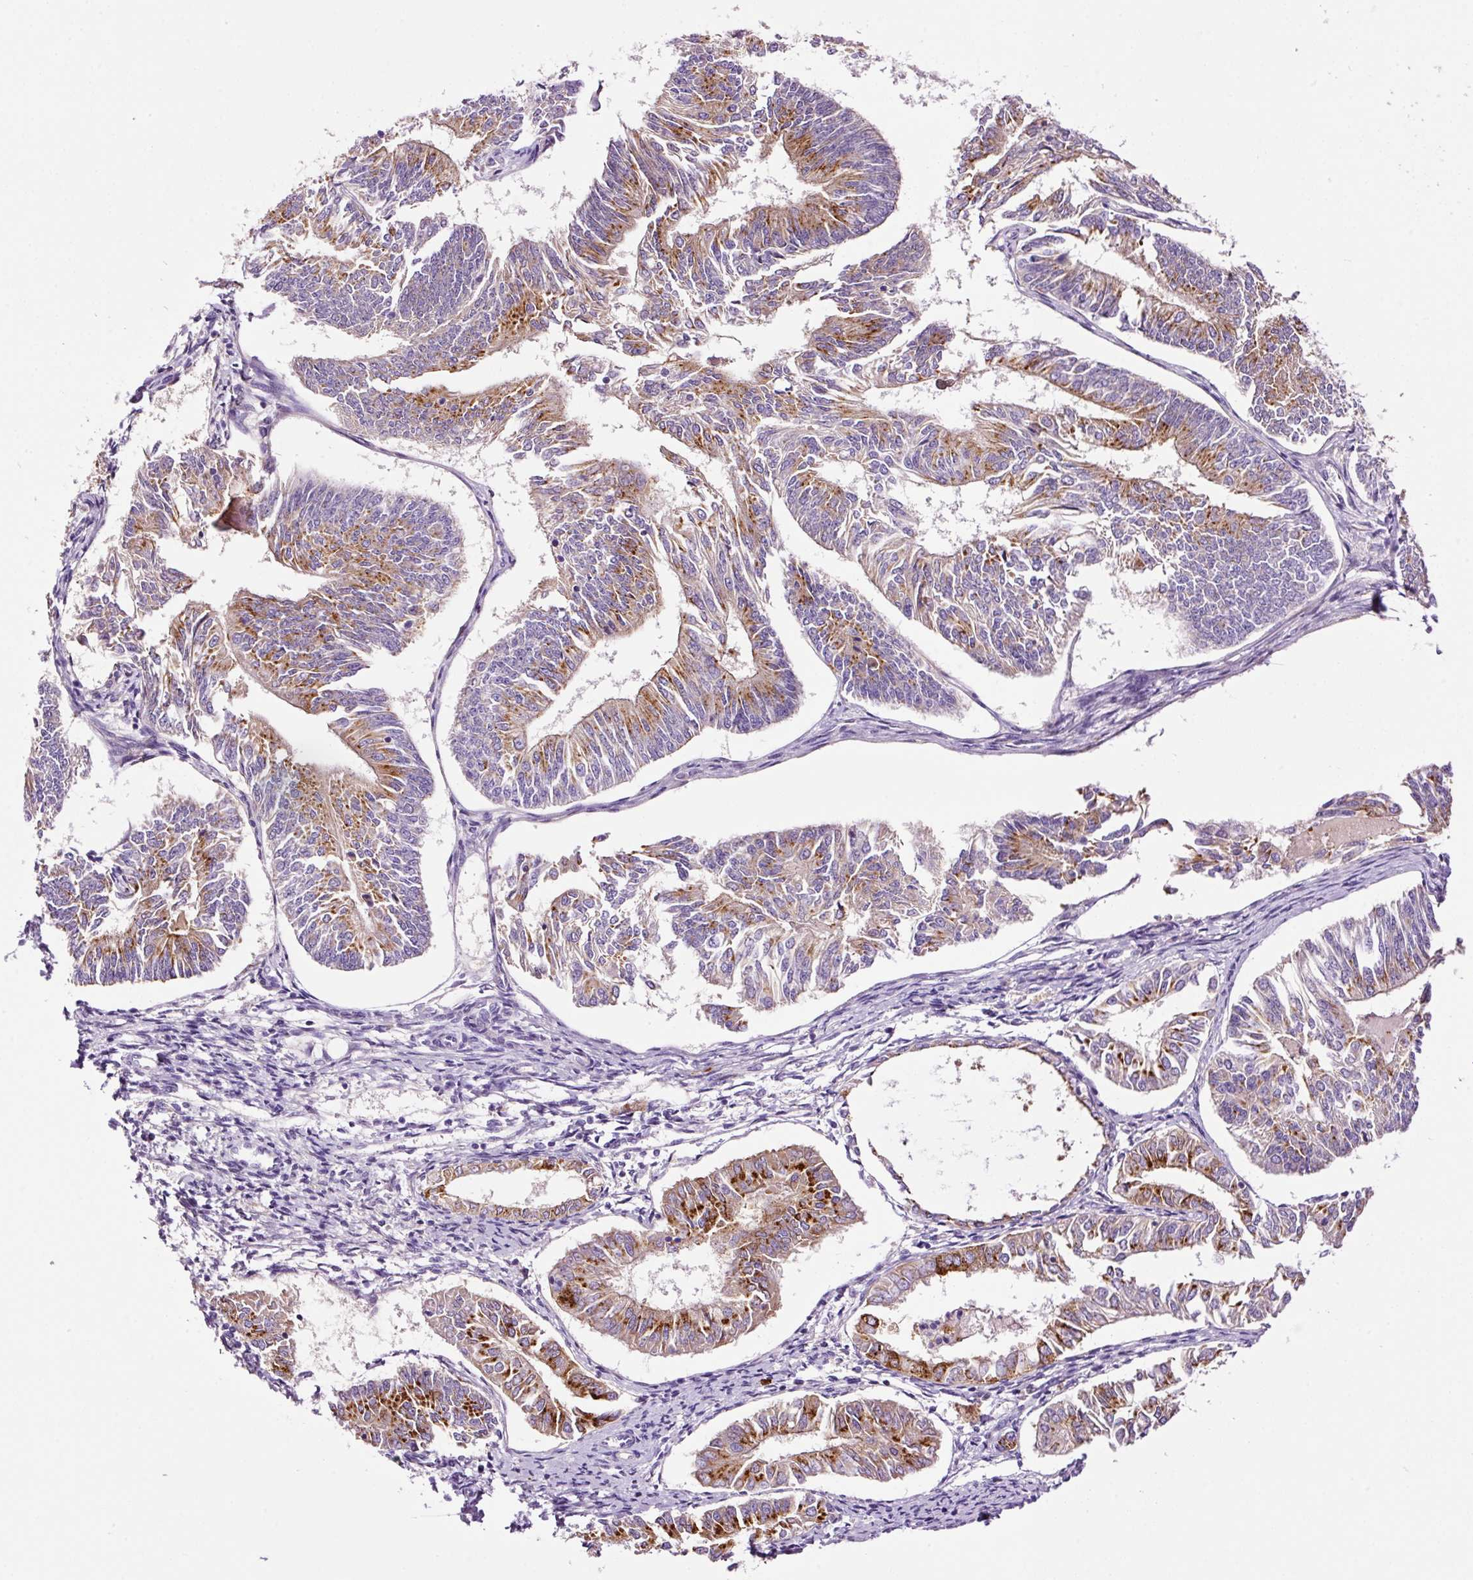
{"staining": {"intensity": "strong", "quantity": ">75%", "location": "cytoplasmic/membranous"}, "tissue": "endometrial cancer", "cell_type": "Tumor cells", "image_type": "cancer", "snomed": [{"axis": "morphology", "description": "Adenocarcinoma, NOS"}, {"axis": "topography", "description": "Endometrium"}], "caption": "Immunohistochemical staining of endometrial cancer shows high levels of strong cytoplasmic/membranous protein positivity in about >75% of tumor cells.", "gene": "PAM", "patient": {"sex": "female", "age": 58}}